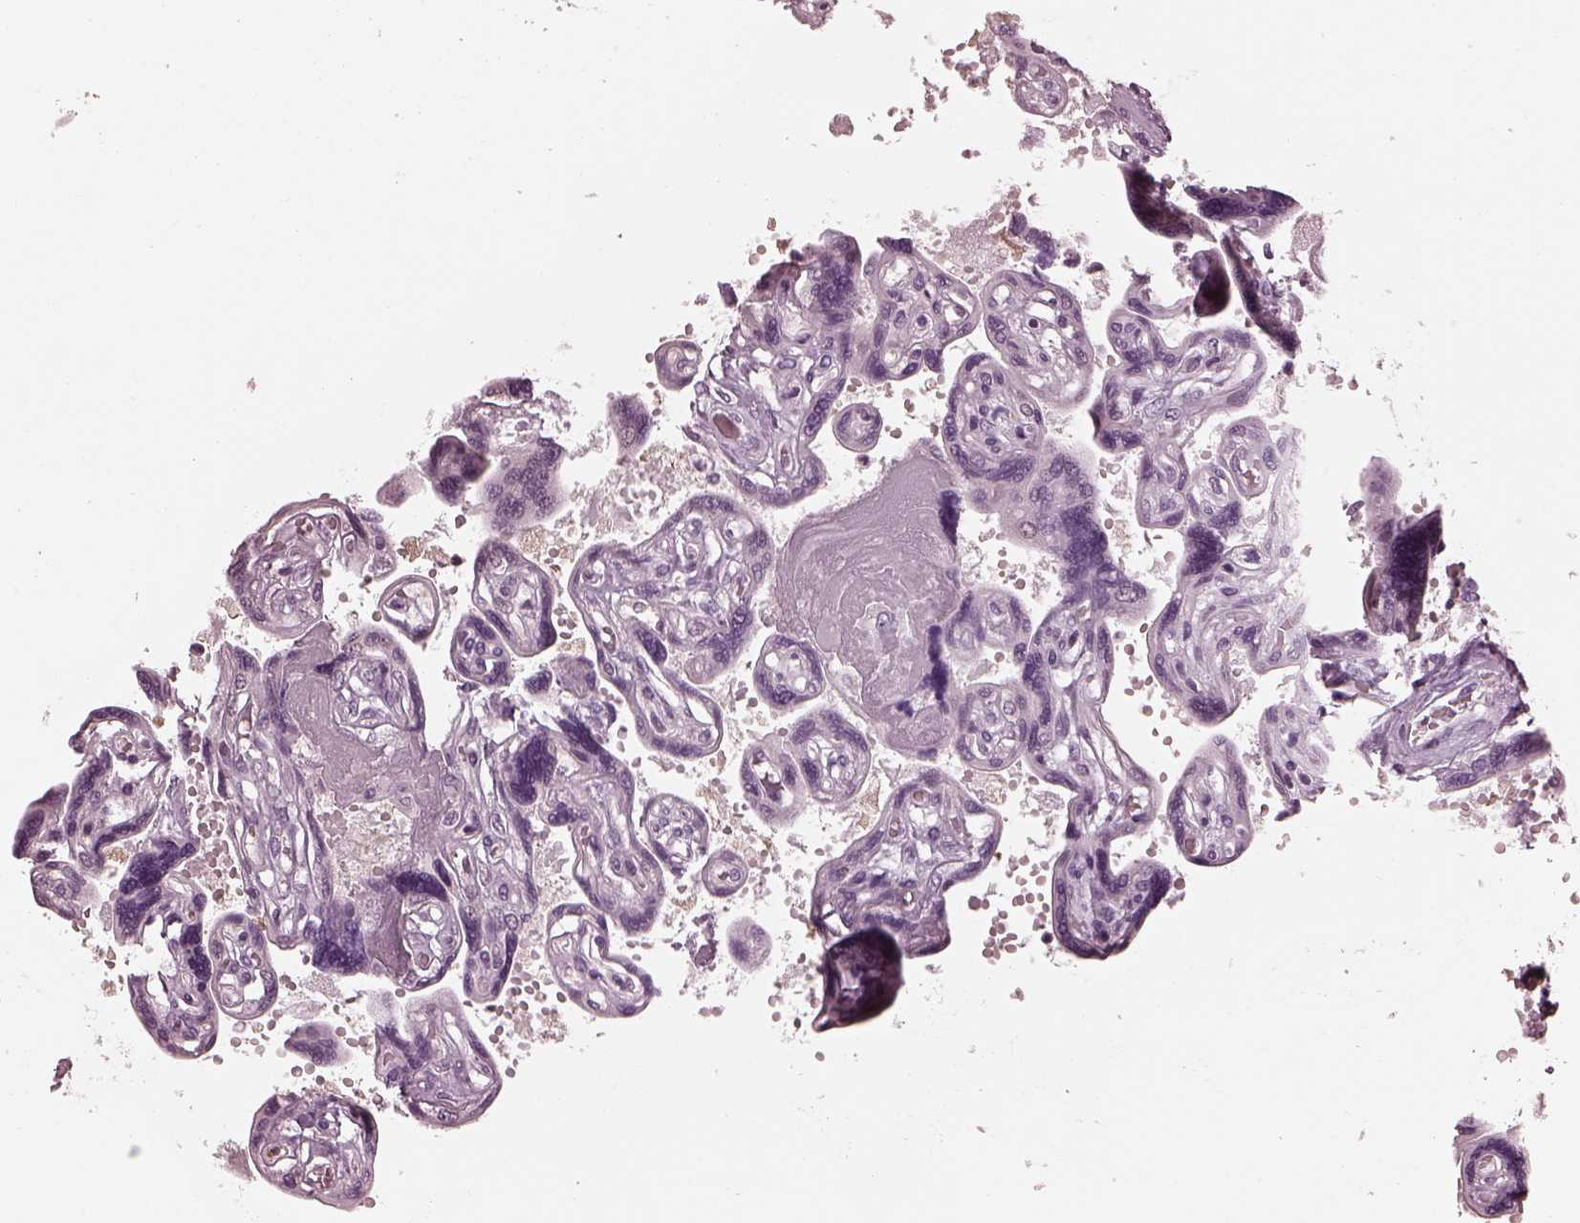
{"staining": {"intensity": "negative", "quantity": "none", "location": "none"}, "tissue": "placenta", "cell_type": "Decidual cells", "image_type": "normal", "snomed": [{"axis": "morphology", "description": "Normal tissue, NOS"}, {"axis": "topography", "description": "Placenta"}], "caption": "A high-resolution micrograph shows immunohistochemistry staining of unremarkable placenta, which exhibits no significant staining in decidual cells. (DAB (3,3'-diaminobenzidine) immunohistochemistry with hematoxylin counter stain).", "gene": "BFSP1", "patient": {"sex": "female", "age": 32}}